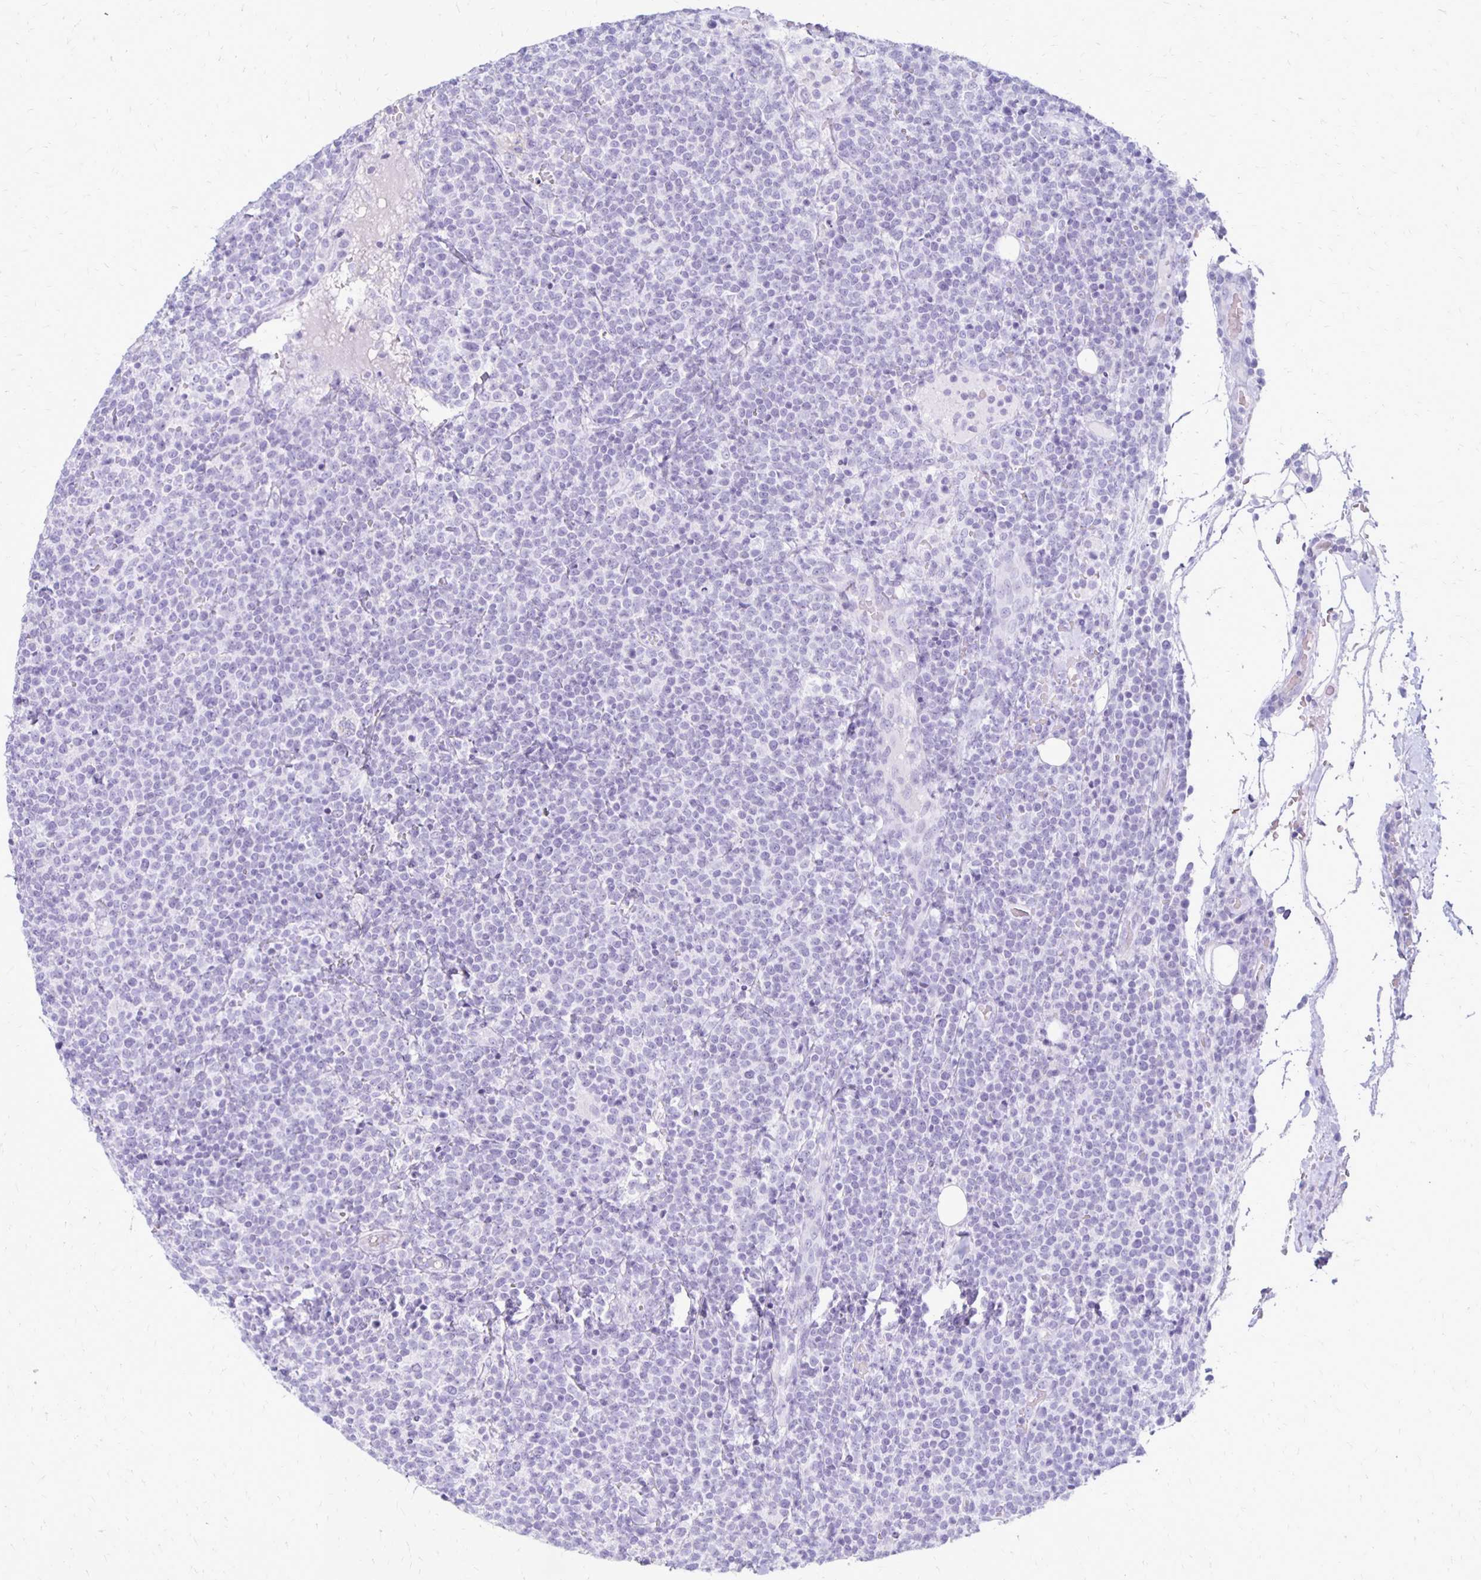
{"staining": {"intensity": "negative", "quantity": "none", "location": "none"}, "tissue": "lymphoma", "cell_type": "Tumor cells", "image_type": "cancer", "snomed": [{"axis": "morphology", "description": "Malignant lymphoma, non-Hodgkin's type, High grade"}, {"axis": "topography", "description": "Lymph node"}], "caption": "DAB immunohistochemical staining of lymphoma reveals no significant staining in tumor cells.", "gene": "RYR1", "patient": {"sex": "male", "age": 61}}